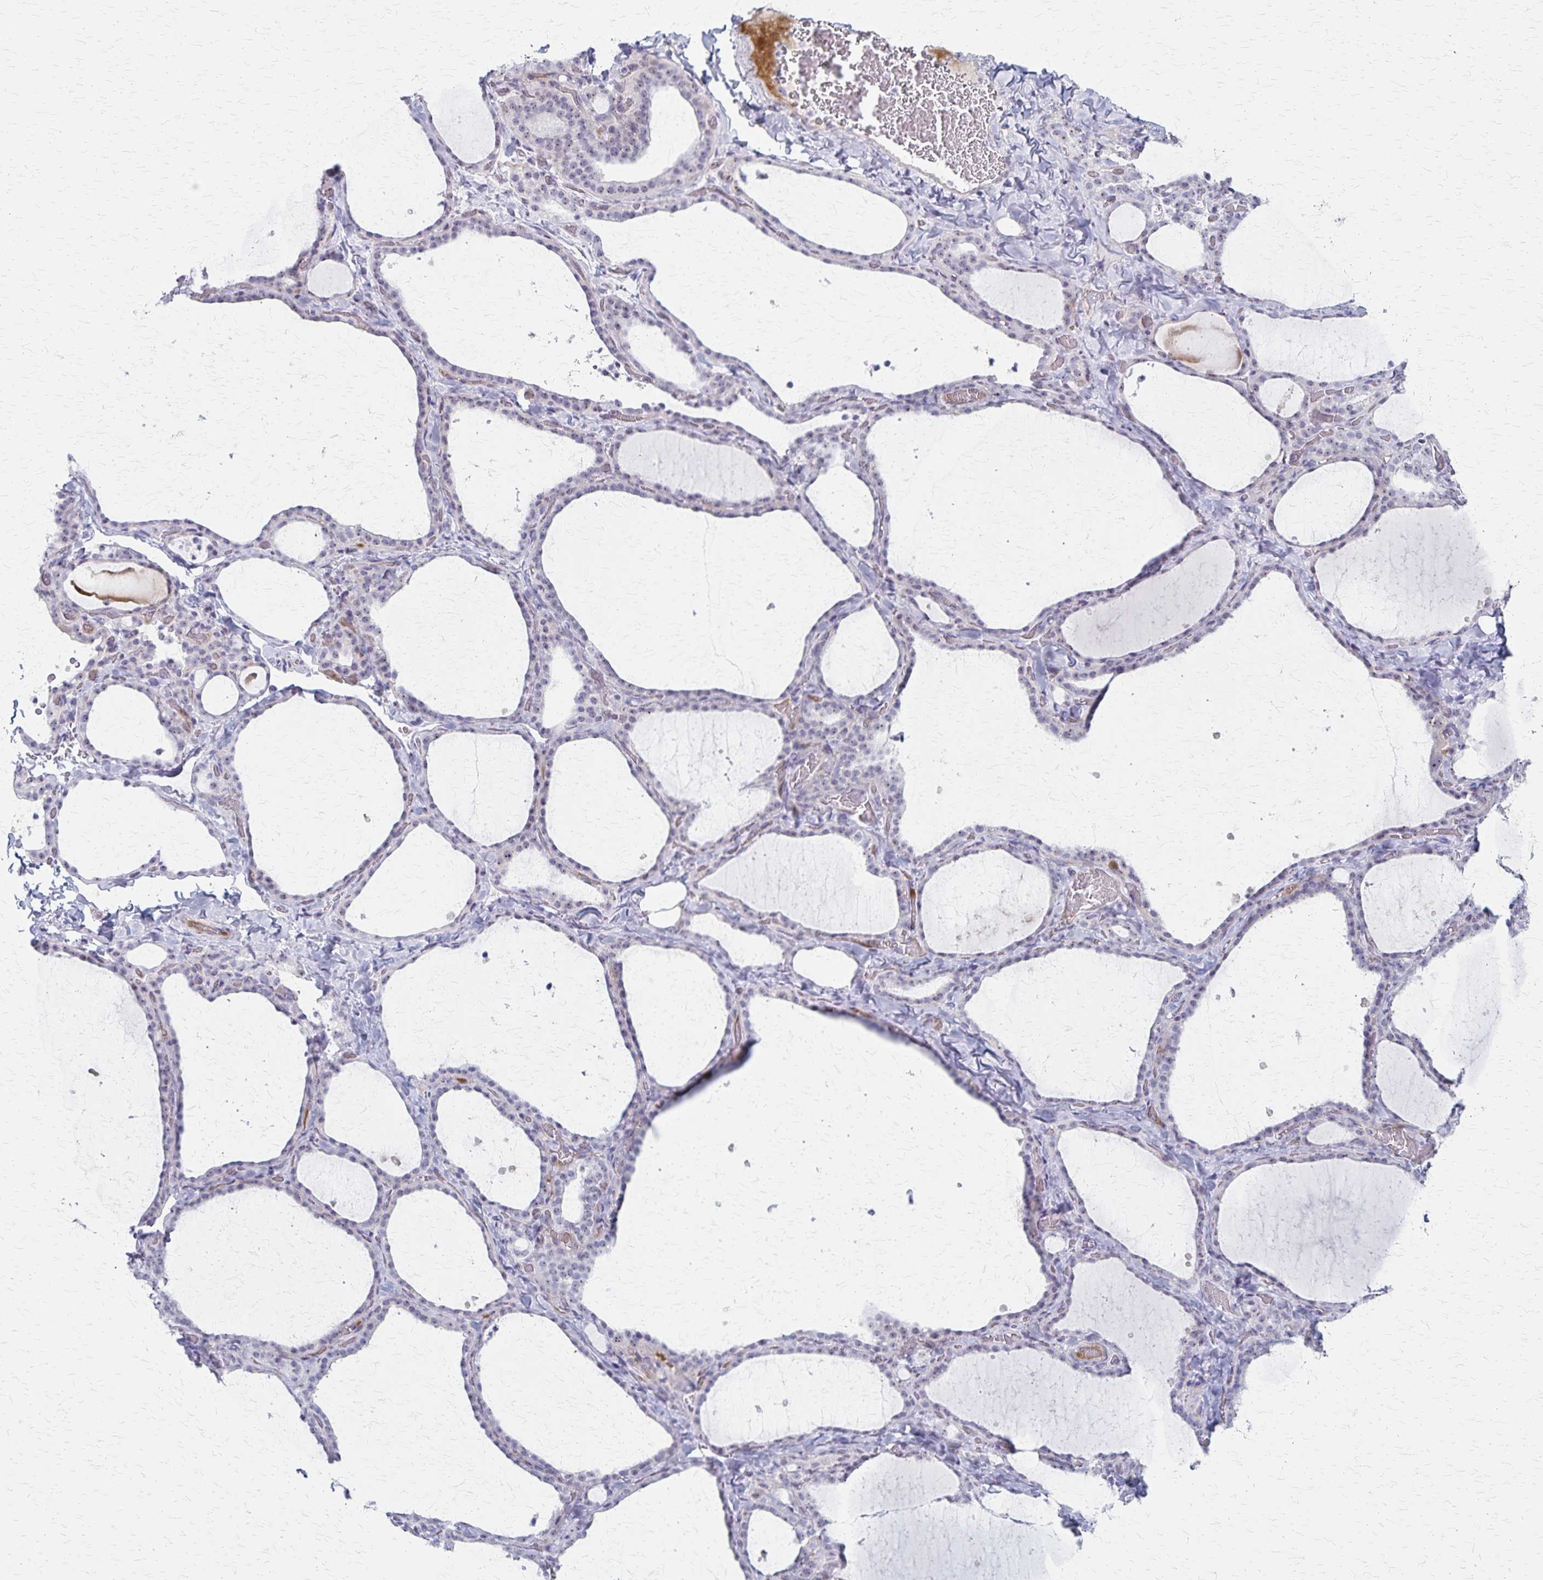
{"staining": {"intensity": "weak", "quantity": "<25%", "location": "nuclear"}, "tissue": "thyroid gland", "cell_type": "Glandular cells", "image_type": "normal", "snomed": [{"axis": "morphology", "description": "Normal tissue, NOS"}, {"axis": "topography", "description": "Thyroid gland"}], "caption": "IHC photomicrograph of benign human thyroid gland stained for a protein (brown), which demonstrates no staining in glandular cells.", "gene": "DLK2", "patient": {"sex": "female", "age": 22}}